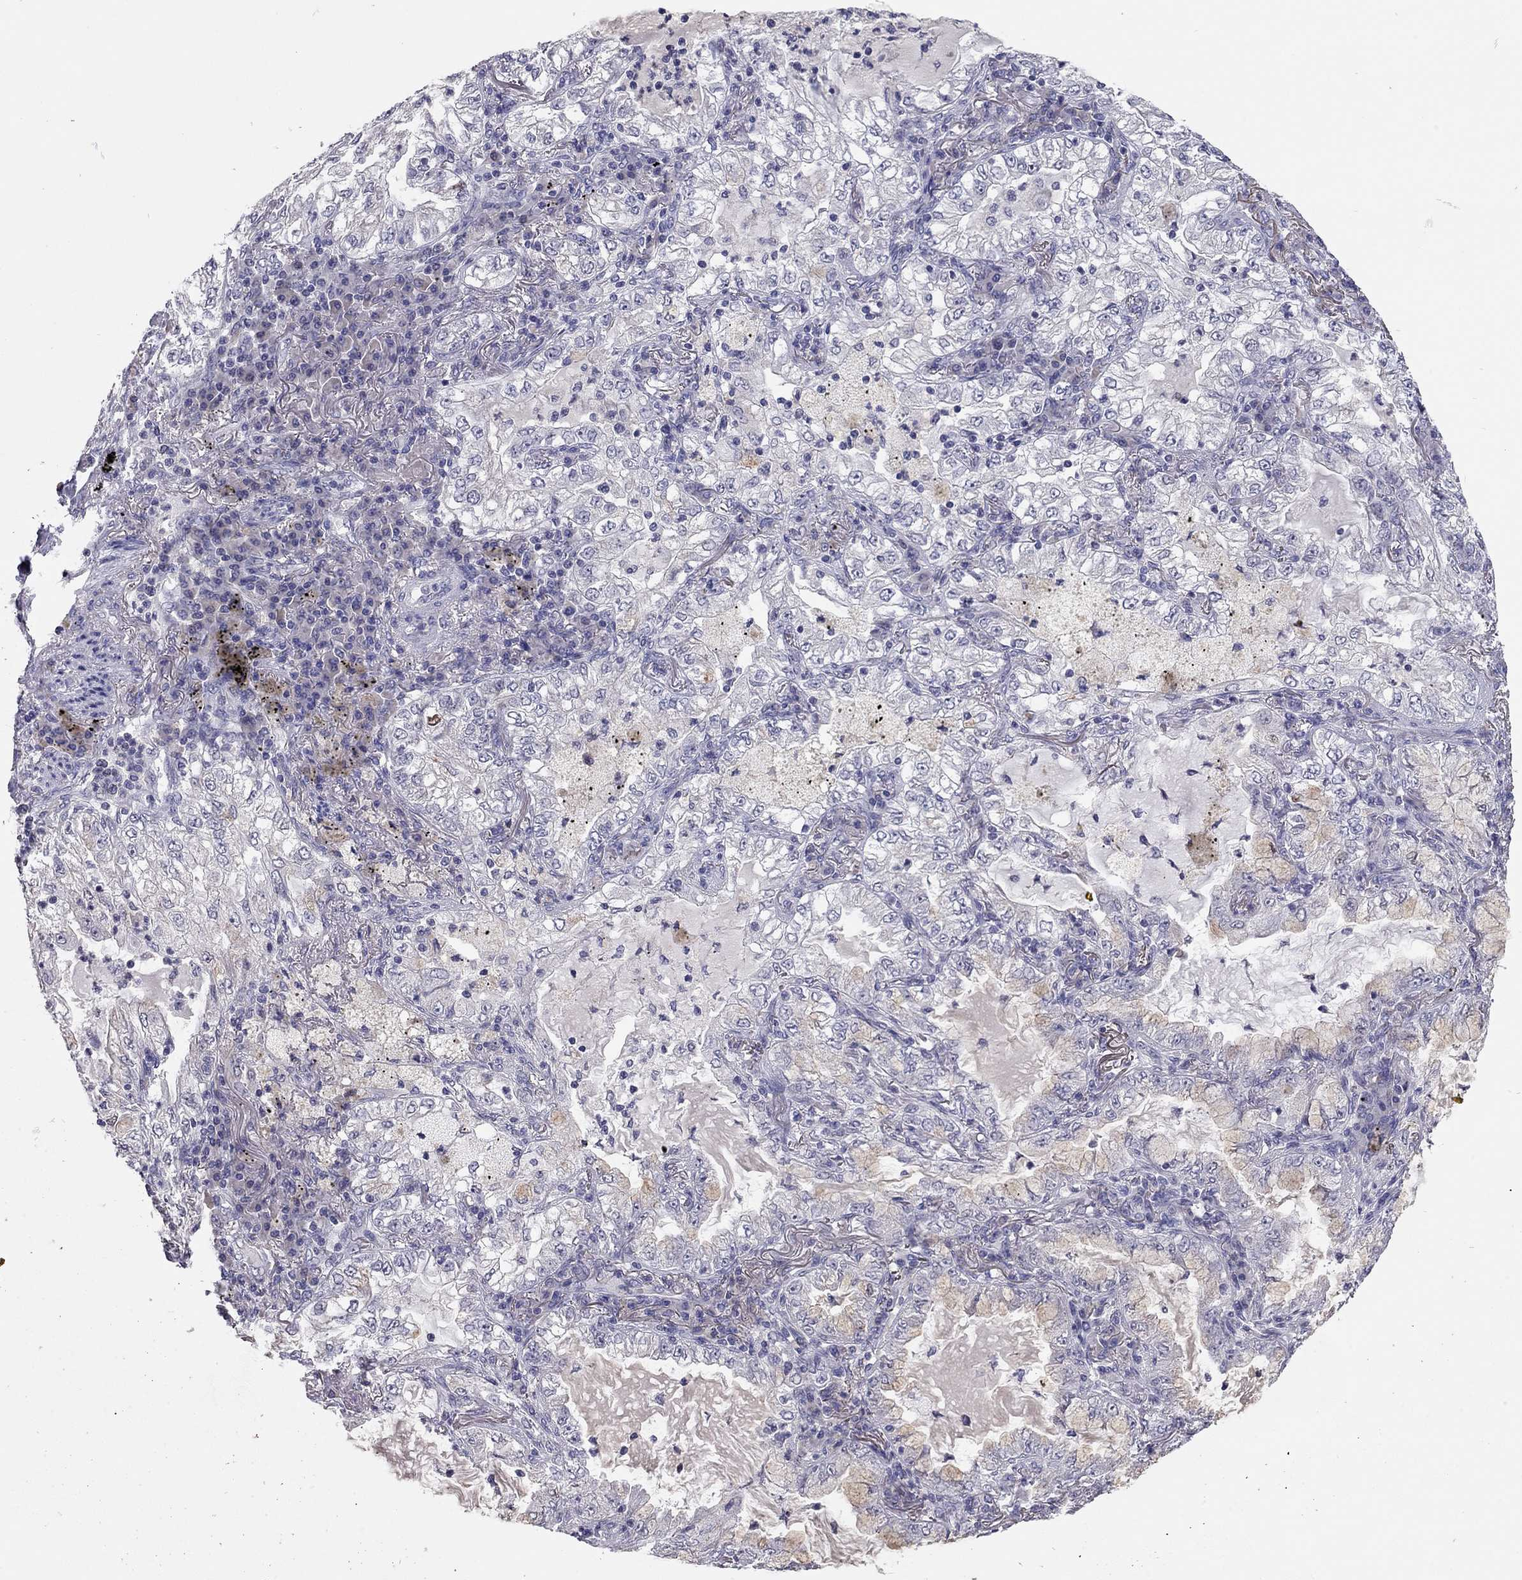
{"staining": {"intensity": "negative", "quantity": "none", "location": "none"}, "tissue": "lung cancer", "cell_type": "Tumor cells", "image_type": "cancer", "snomed": [{"axis": "morphology", "description": "Adenocarcinoma, NOS"}, {"axis": "topography", "description": "Lung"}], "caption": "Tumor cells show no significant staining in adenocarcinoma (lung).", "gene": "SCARB1", "patient": {"sex": "female", "age": 73}}